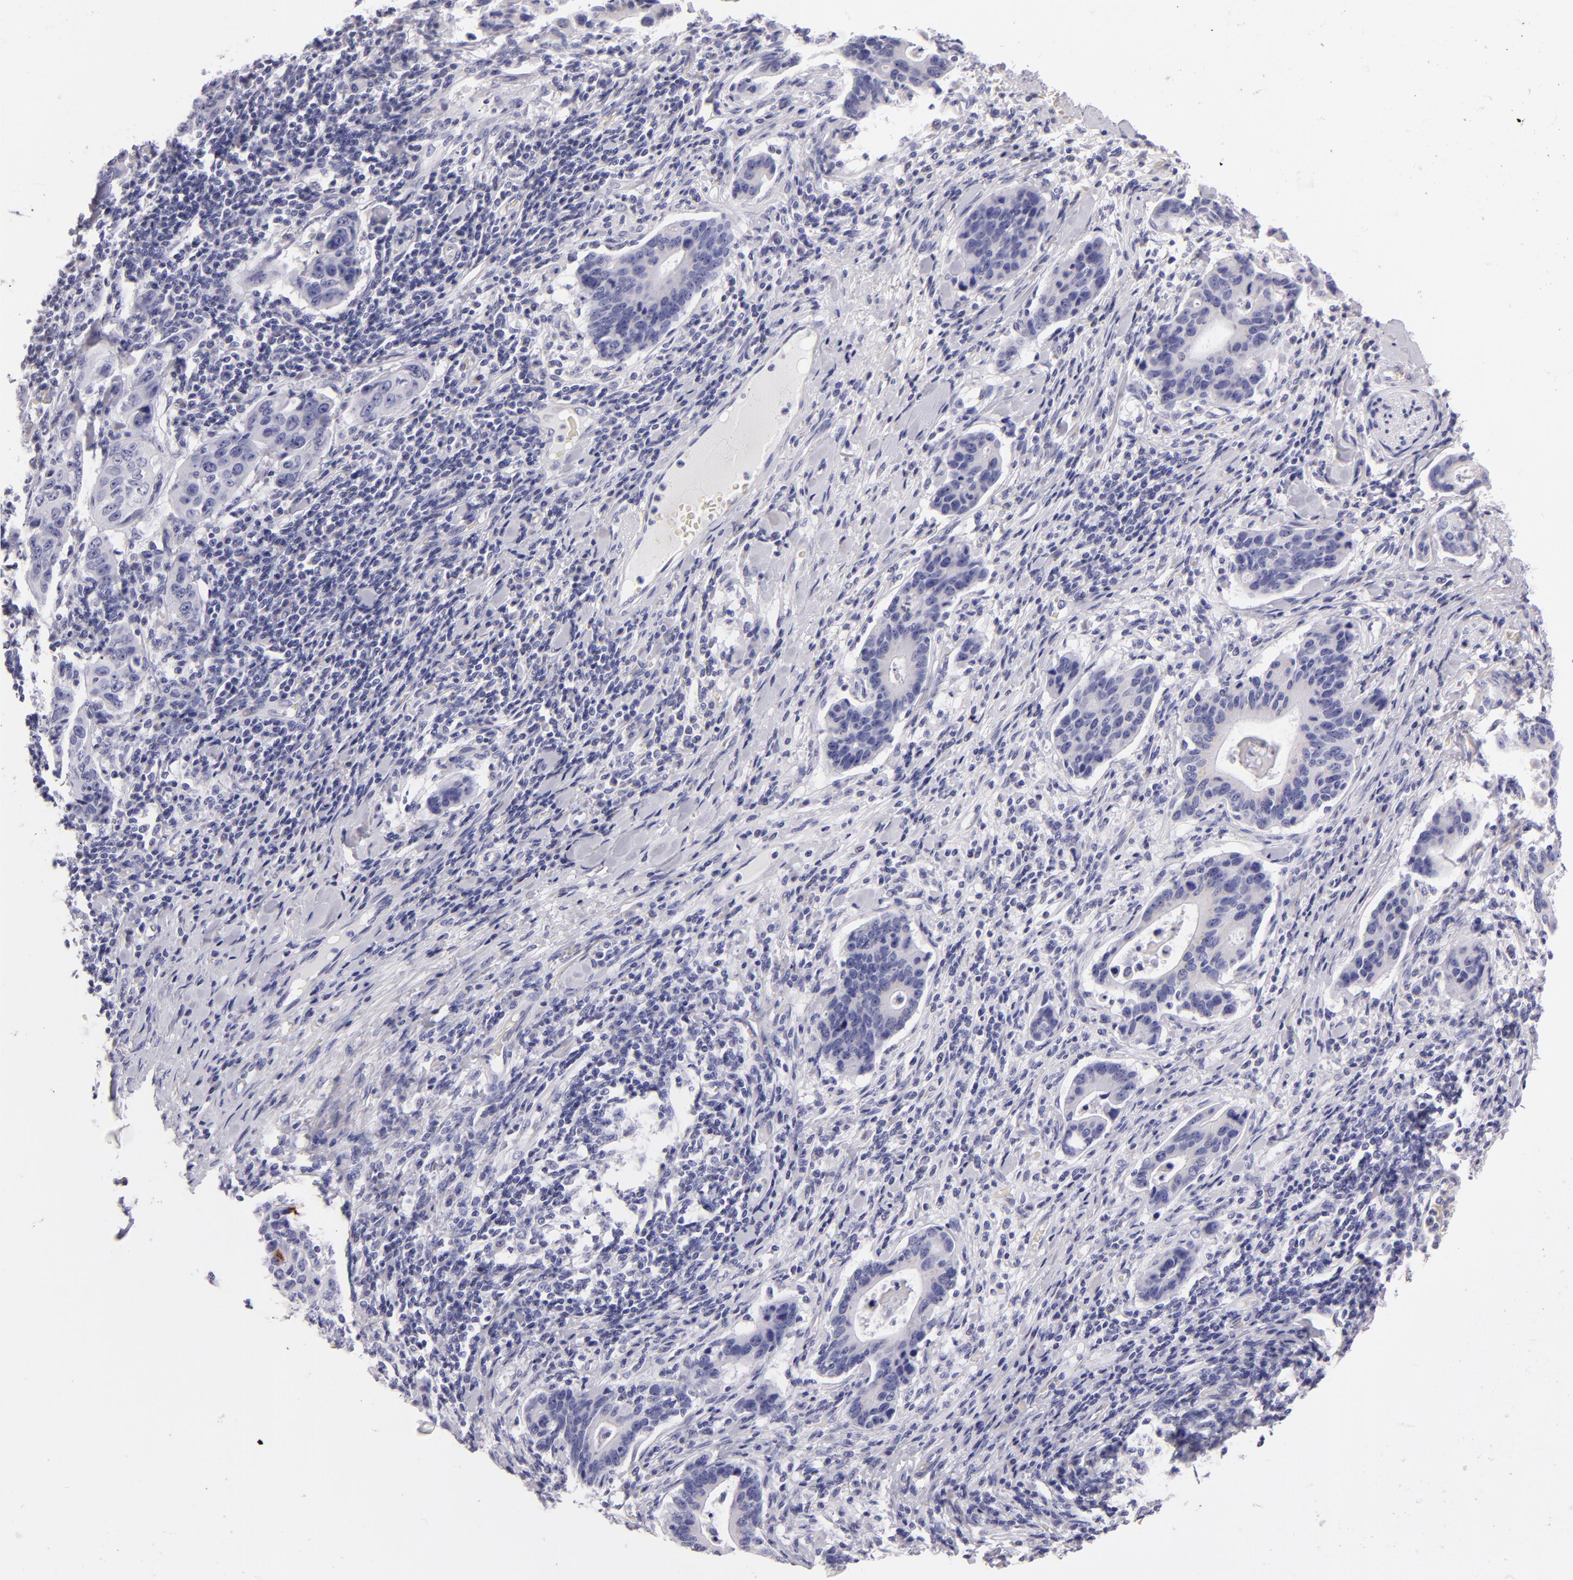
{"staining": {"intensity": "negative", "quantity": "none", "location": "none"}, "tissue": "stomach cancer", "cell_type": "Tumor cells", "image_type": "cancer", "snomed": [{"axis": "morphology", "description": "Adenocarcinoma, NOS"}, {"axis": "topography", "description": "Esophagus"}, {"axis": "topography", "description": "Stomach"}], "caption": "This is a histopathology image of immunohistochemistry (IHC) staining of adenocarcinoma (stomach), which shows no positivity in tumor cells.", "gene": "MUC5AC", "patient": {"sex": "male", "age": 74}}